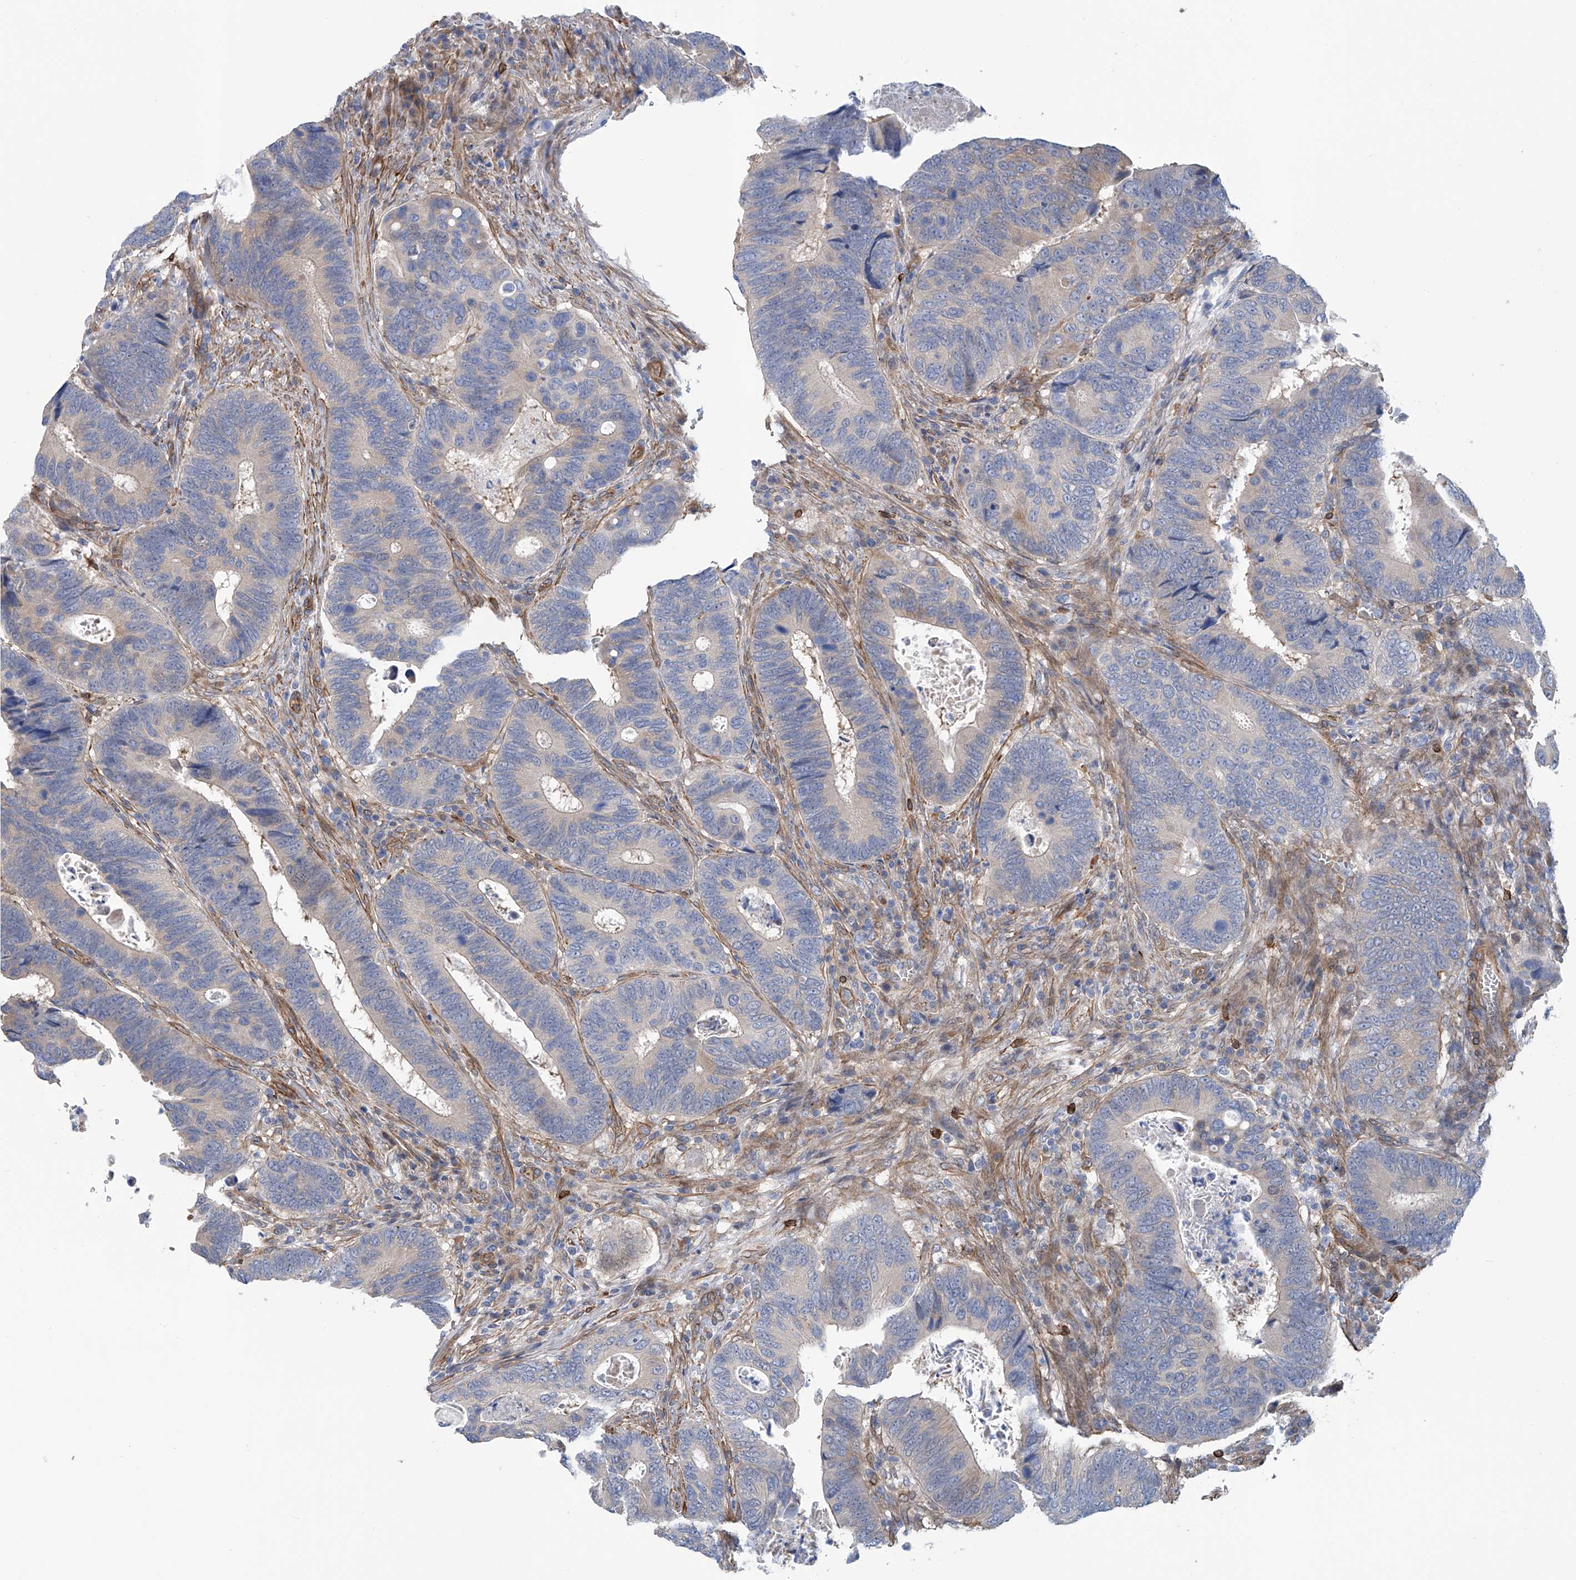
{"staining": {"intensity": "negative", "quantity": "none", "location": "none"}, "tissue": "colorectal cancer", "cell_type": "Tumor cells", "image_type": "cancer", "snomed": [{"axis": "morphology", "description": "Adenocarcinoma, NOS"}, {"axis": "topography", "description": "Colon"}], "caption": "Immunohistochemistry (IHC) photomicrograph of colorectal adenocarcinoma stained for a protein (brown), which displays no staining in tumor cells.", "gene": "TNN", "patient": {"sex": "male", "age": 72}}